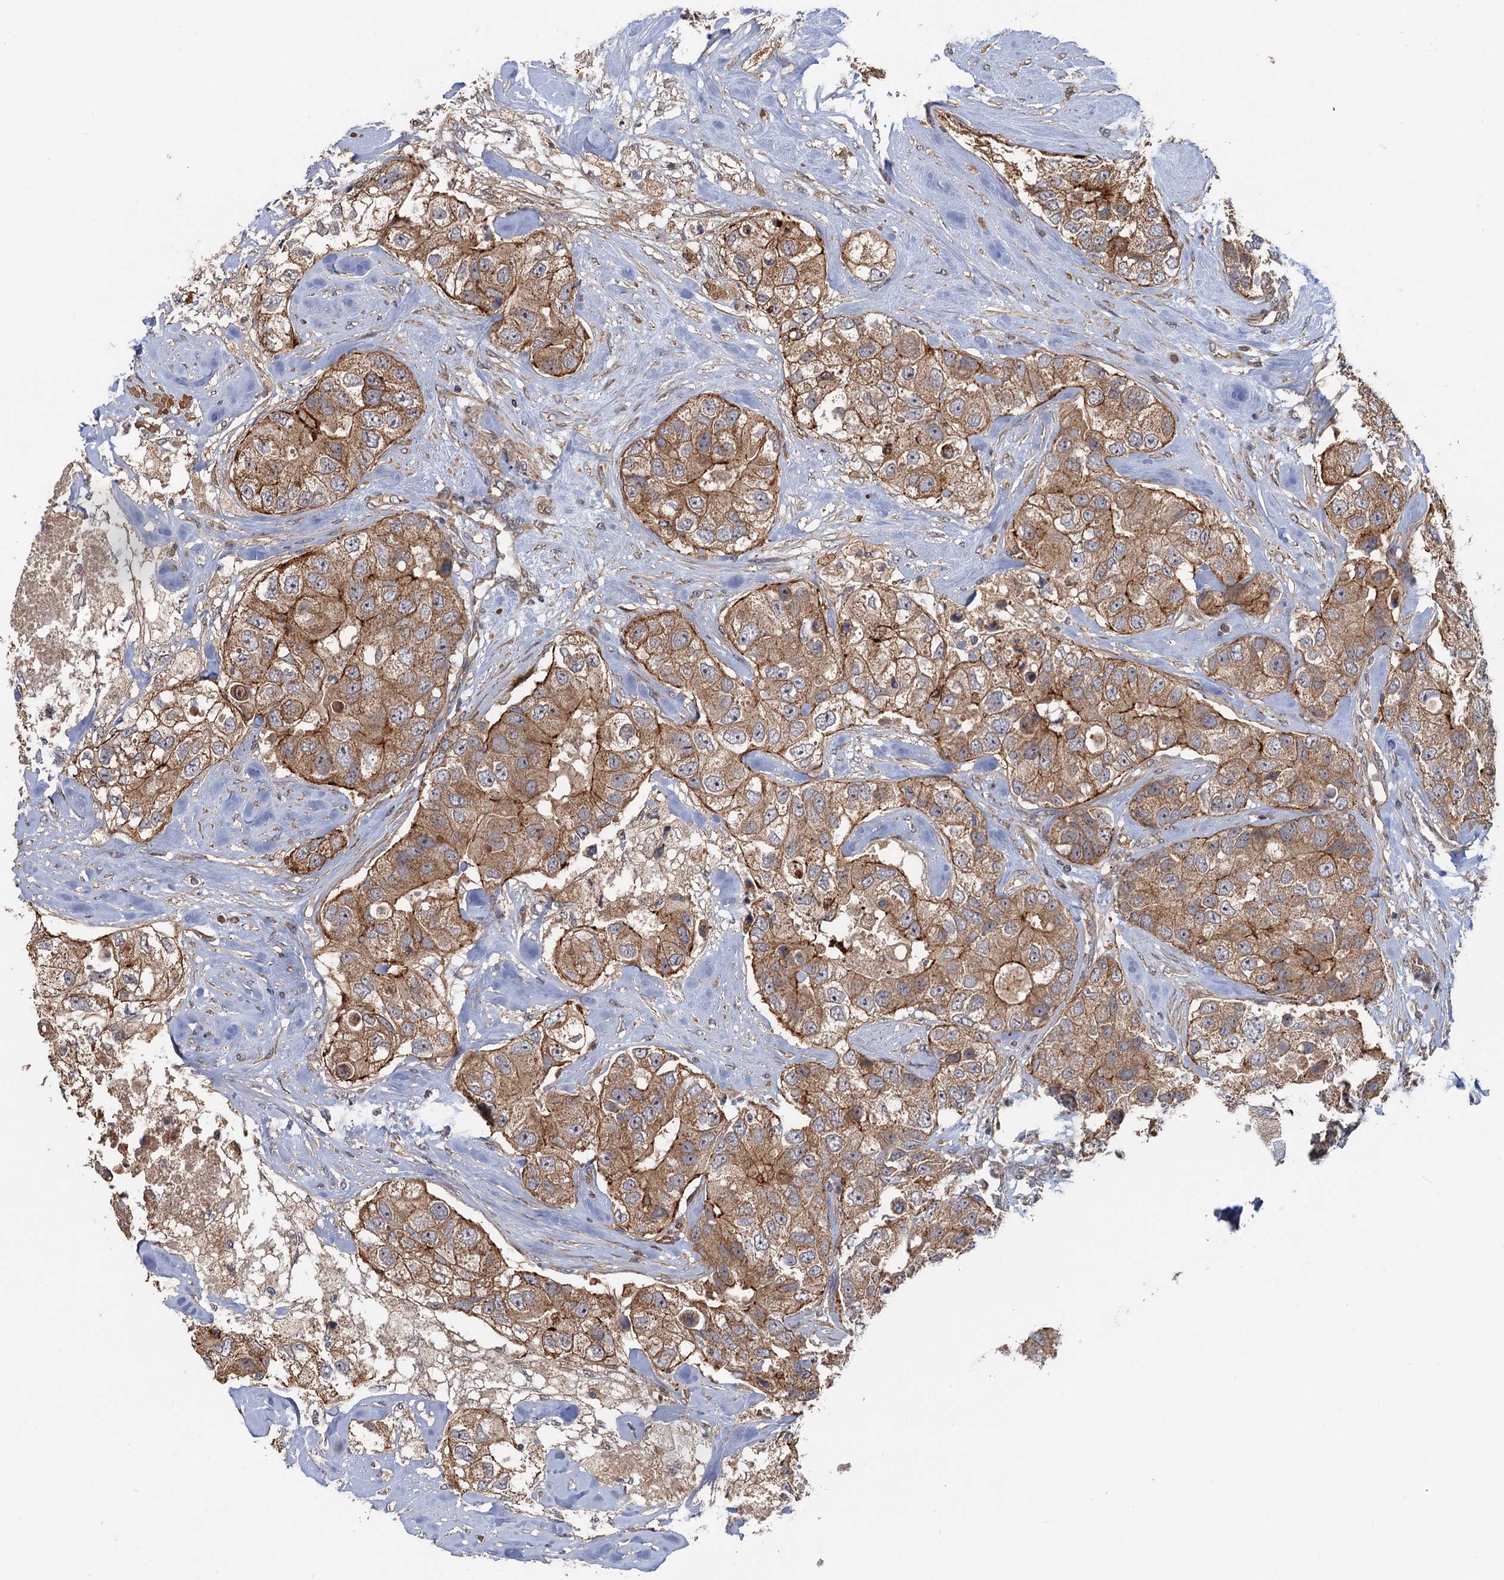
{"staining": {"intensity": "moderate", "quantity": ">75%", "location": "cytoplasmic/membranous"}, "tissue": "breast cancer", "cell_type": "Tumor cells", "image_type": "cancer", "snomed": [{"axis": "morphology", "description": "Duct carcinoma"}, {"axis": "topography", "description": "Breast"}], "caption": "The micrograph demonstrates a brown stain indicating the presence of a protein in the cytoplasmic/membranous of tumor cells in breast cancer. Using DAB (brown) and hematoxylin (blue) stains, captured at high magnification using brightfield microscopy.", "gene": "SNX32", "patient": {"sex": "female", "age": 62}}